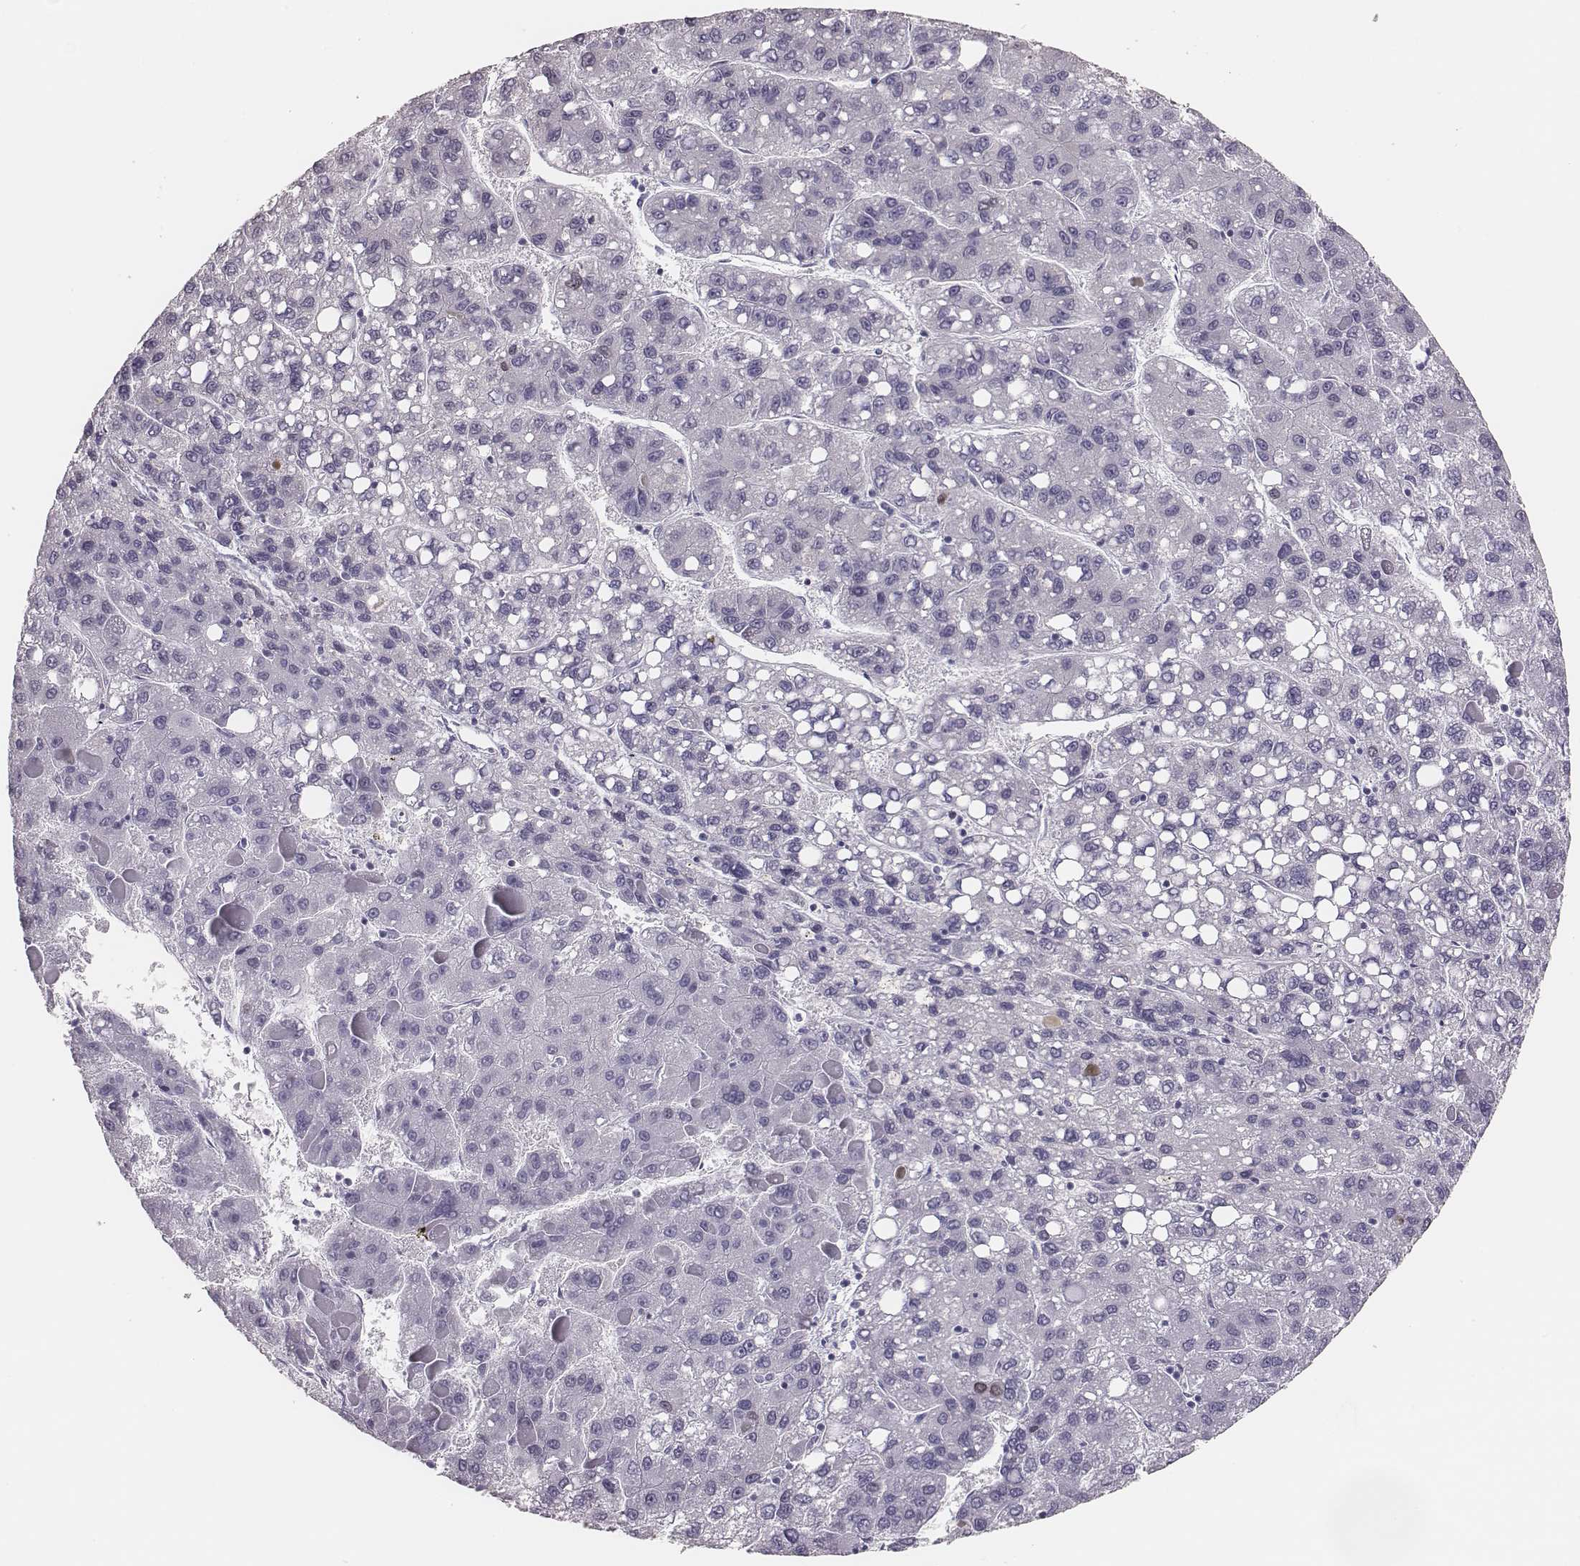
{"staining": {"intensity": "negative", "quantity": "none", "location": "none"}, "tissue": "liver cancer", "cell_type": "Tumor cells", "image_type": "cancer", "snomed": [{"axis": "morphology", "description": "Carcinoma, Hepatocellular, NOS"}, {"axis": "topography", "description": "Liver"}], "caption": "Tumor cells are negative for protein expression in human liver hepatocellular carcinoma. The staining was performed using DAB (3,3'-diaminobenzidine) to visualize the protein expression in brown, while the nuclei were stained in blue with hematoxylin (Magnification: 20x).", "gene": "H1-6", "patient": {"sex": "female", "age": 82}}